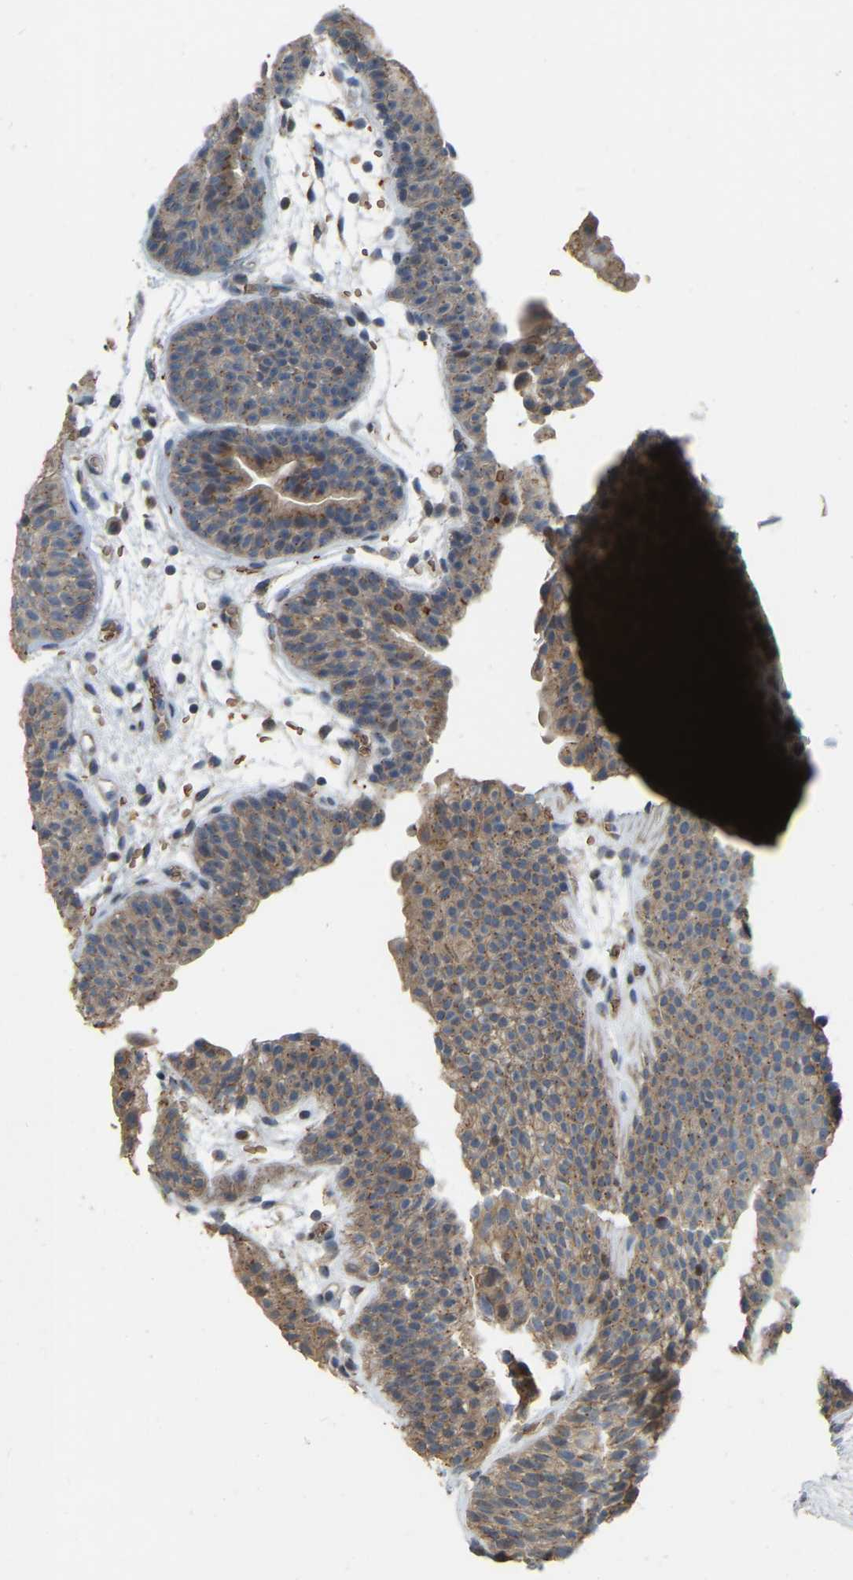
{"staining": {"intensity": "moderate", "quantity": ">75%", "location": "cytoplasmic/membranous"}, "tissue": "urinary bladder", "cell_type": "Urothelial cells", "image_type": "normal", "snomed": [{"axis": "morphology", "description": "Normal tissue, NOS"}, {"axis": "topography", "description": "Urinary bladder"}], "caption": "IHC of normal urinary bladder displays medium levels of moderate cytoplasmic/membranous staining in approximately >75% of urothelial cells.", "gene": "CFAP298", "patient": {"sex": "male", "age": 37}}